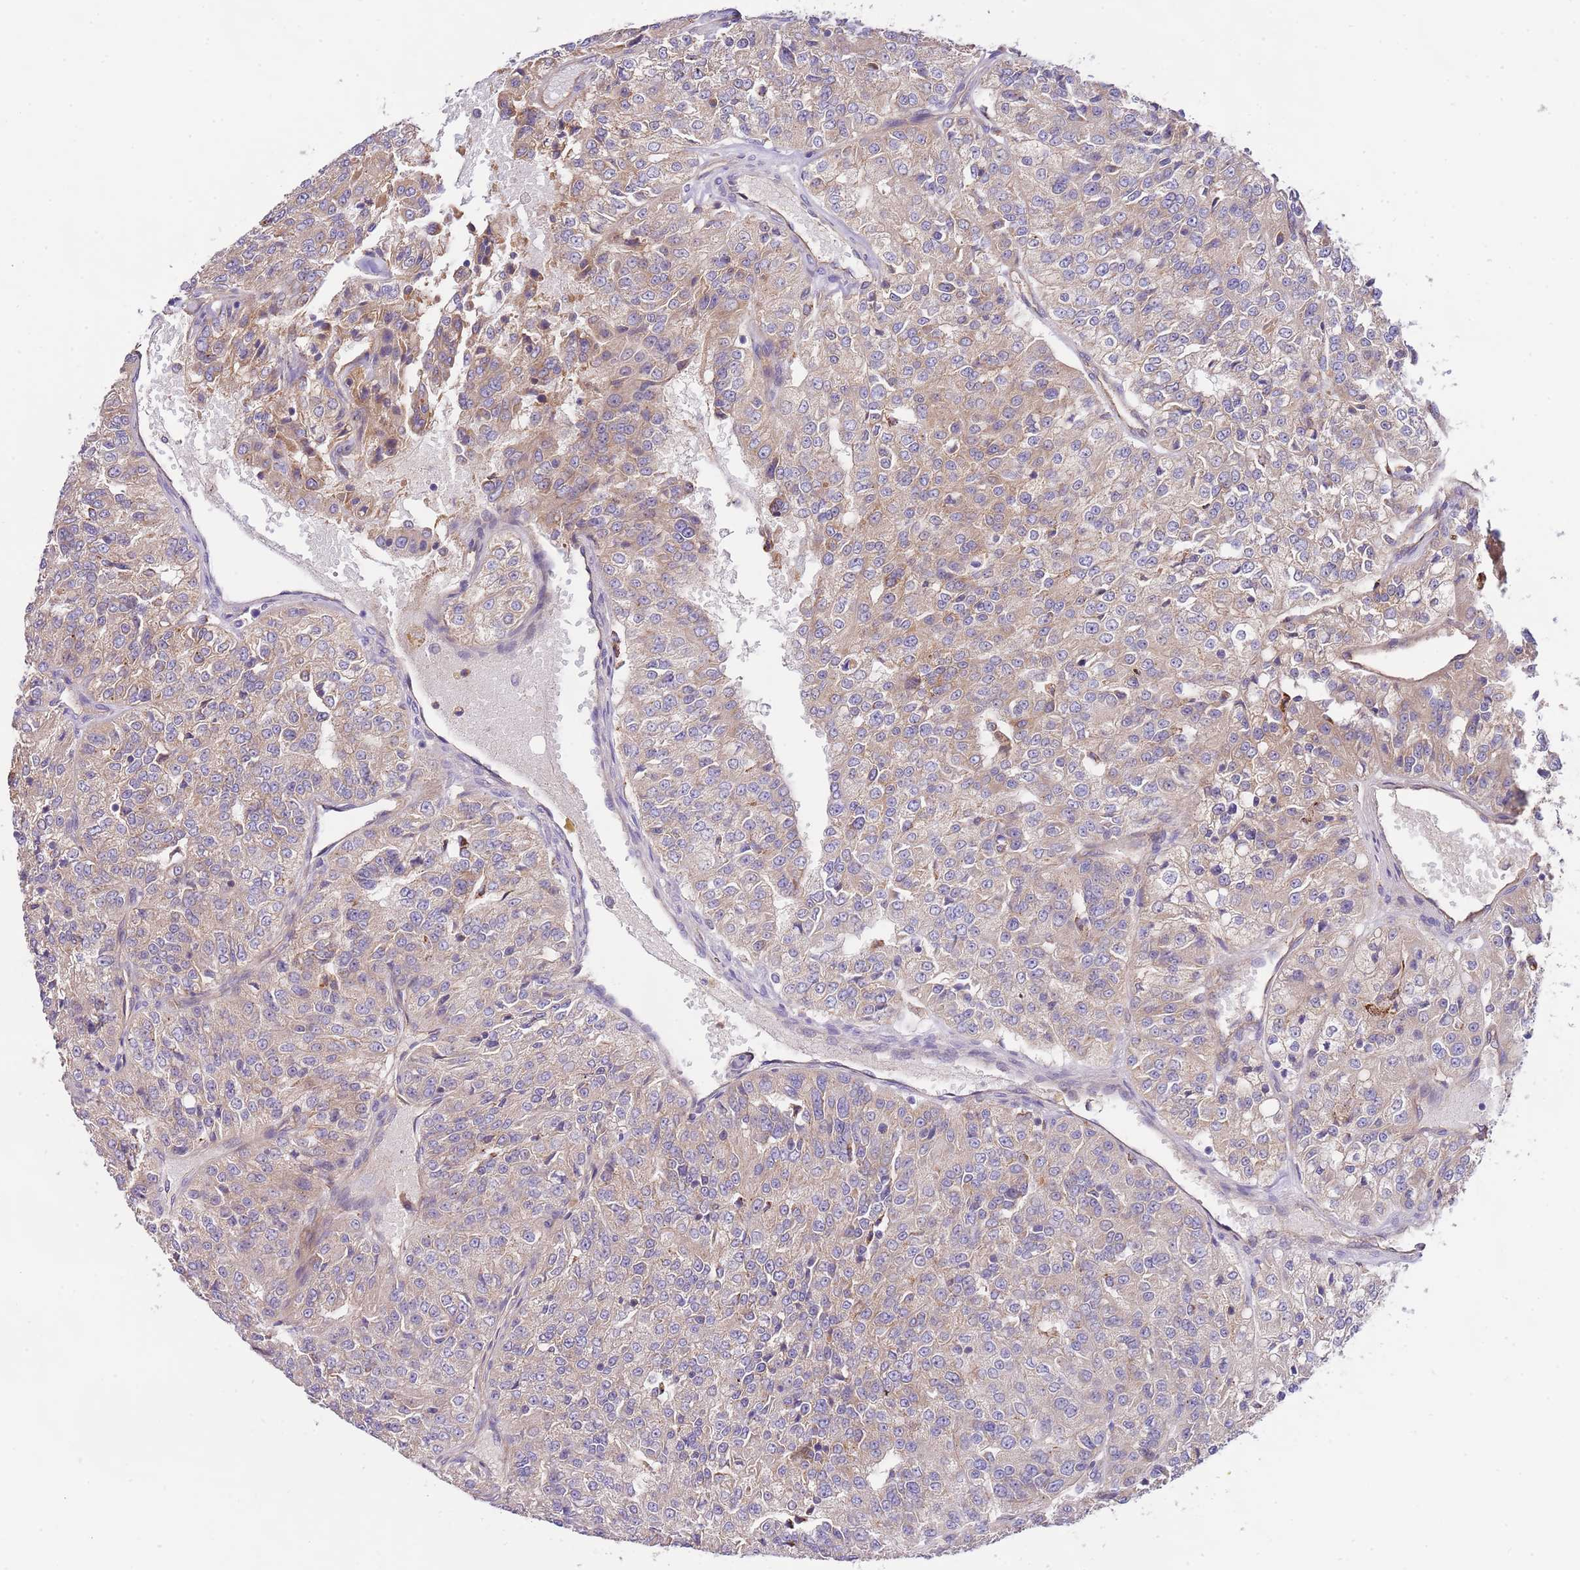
{"staining": {"intensity": "moderate", "quantity": "25%-75%", "location": "cytoplasmic/membranous"}, "tissue": "renal cancer", "cell_type": "Tumor cells", "image_type": "cancer", "snomed": [{"axis": "morphology", "description": "Adenocarcinoma, NOS"}, {"axis": "topography", "description": "Kidney"}], "caption": "Renal cancer tissue shows moderate cytoplasmic/membranous positivity in approximately 25%-75% of tumor cells, visualized by immunohistochemistry.", "gene": "DOCK6", "patient": {"sex": "female", "age": 63}}